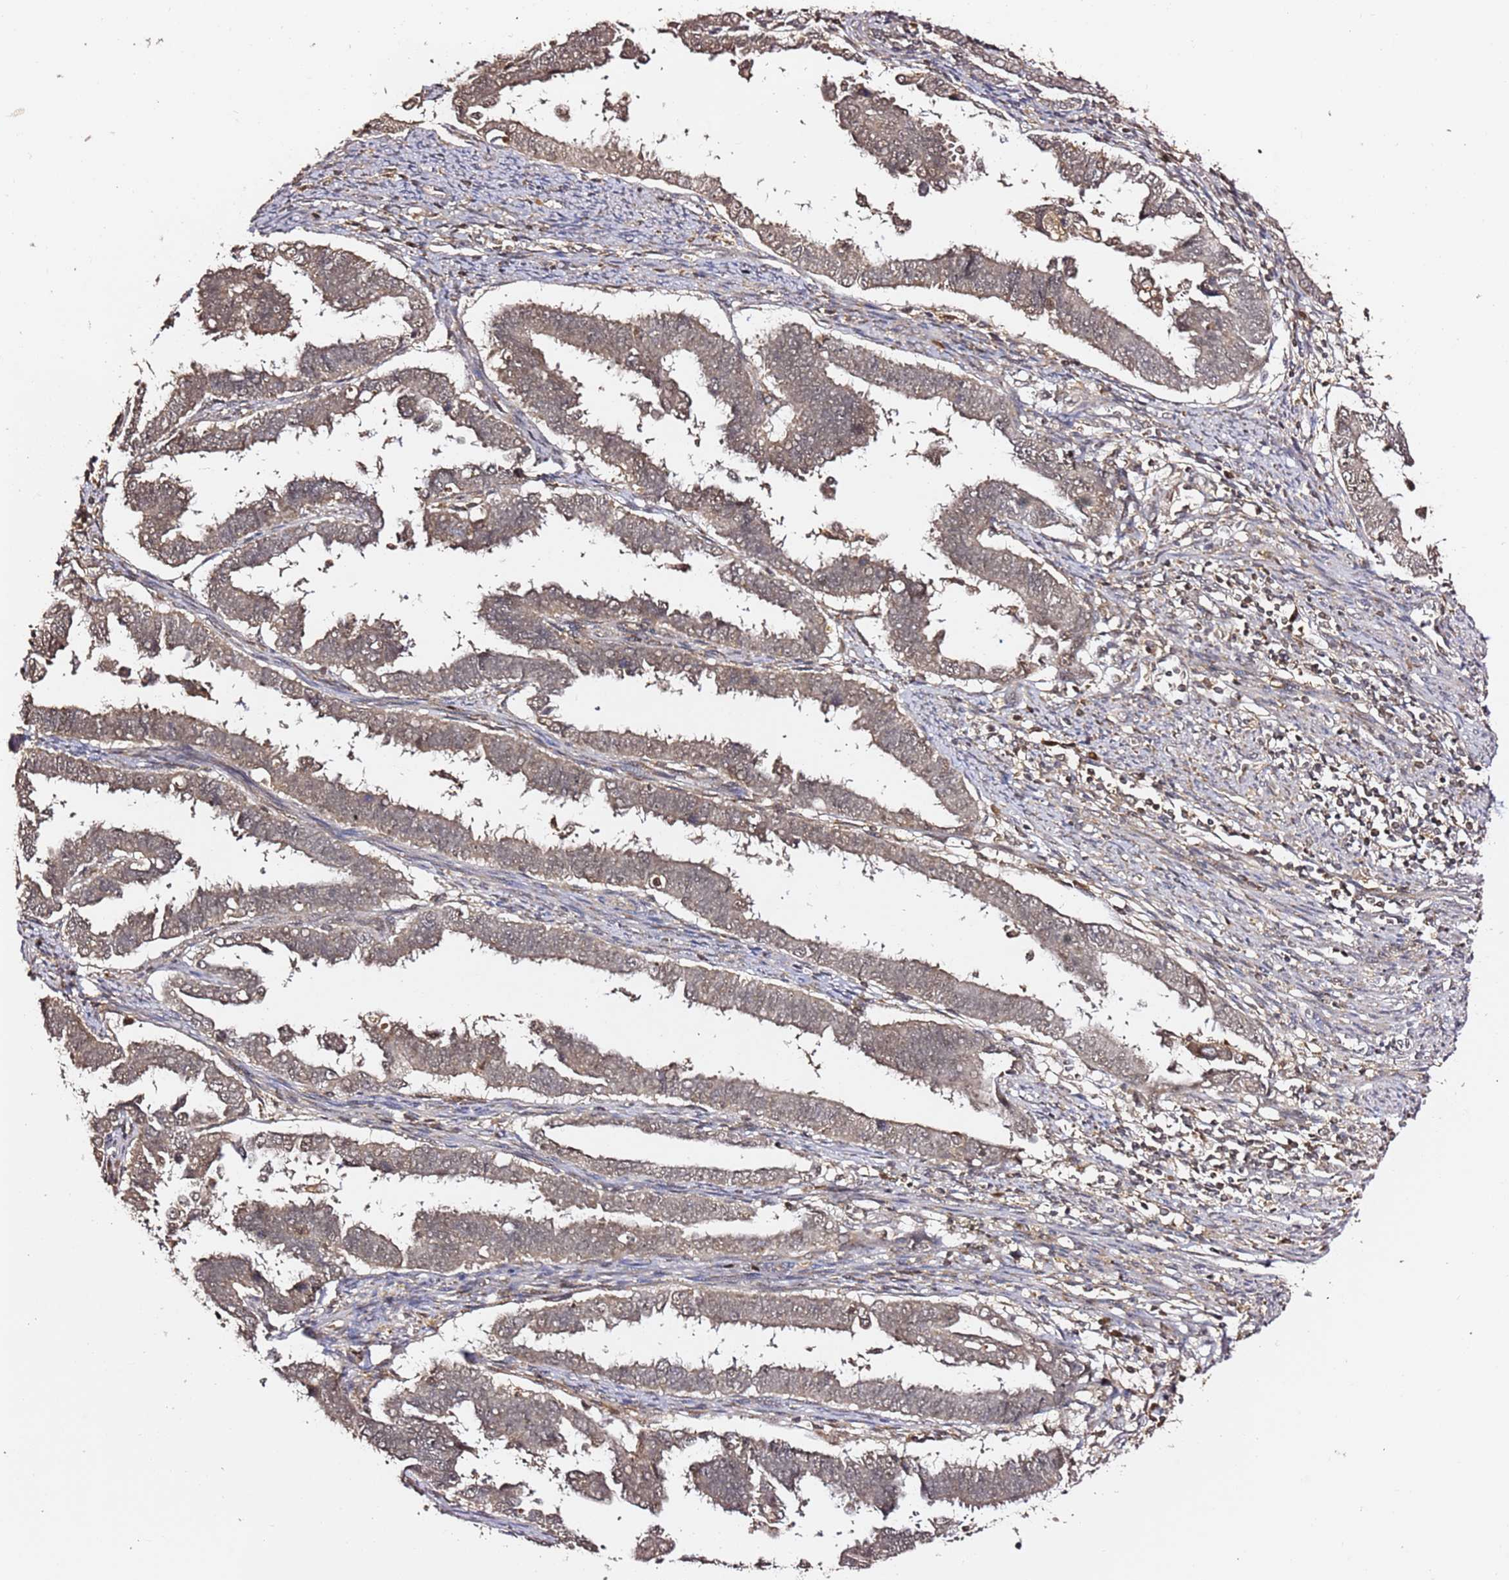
{"staining": {"intensity": "weak", "quantity": "25%-75%", "location": "cytoplasmic/membranous"}, "tissue": "endometrial cancer", "cell_type": "Tumor cells", "image_type": "cancer", "snomed": [{"axis": "morphology", "description": "Adenocarcinoma, NOS"}, {"axis": "topography", "description": "Endometrium"}], "caption": "Human endometrial cancer stained with a protein marker shows weak staining in tumor cells.", "gene": "OR5V1", "patient": {"sex": "female", "age": 75}}